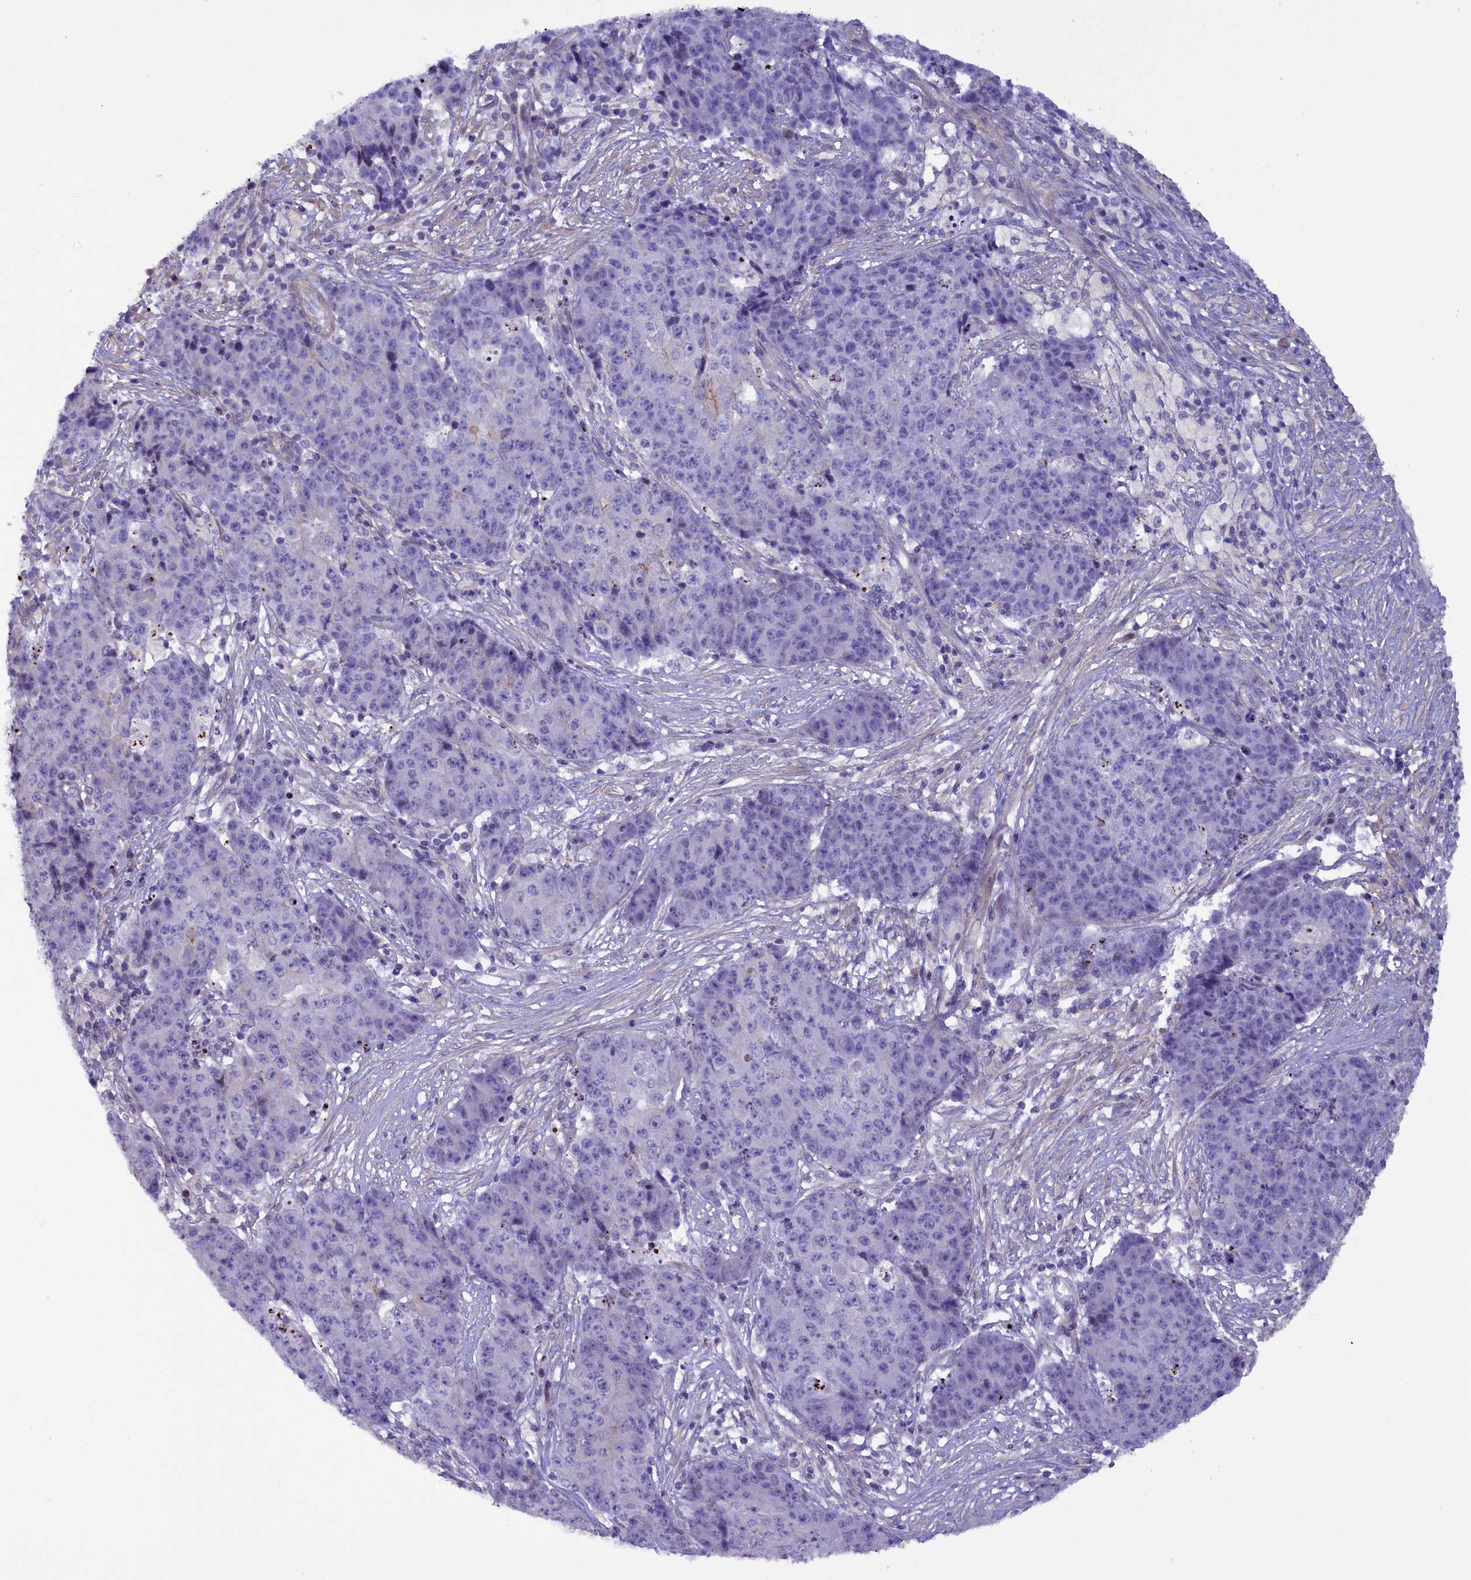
{"staining": {"intensity": "negative", "quantity": "none", "location": "none"}, "tissue": "ovarian cancer", "cell_type": "Tumor cells", "image_type": "cancer", "snomed": [{"axis": "morphology", "description": "Carcinoma, endometroid"}, {"axis": "topography", "description": "Ovary"}], "caption": "IHC histopathology image of neoplastic tissue: human ovarian endometroid carcinoma stained with DAB shows no significant protein positivity in tumor cells. (Brightfield microscopy of DAB immunohistochemistry (IHC) at high magnification).", "gene": "MAN2C1", "patient": {"sex": "female", "age": 42}}